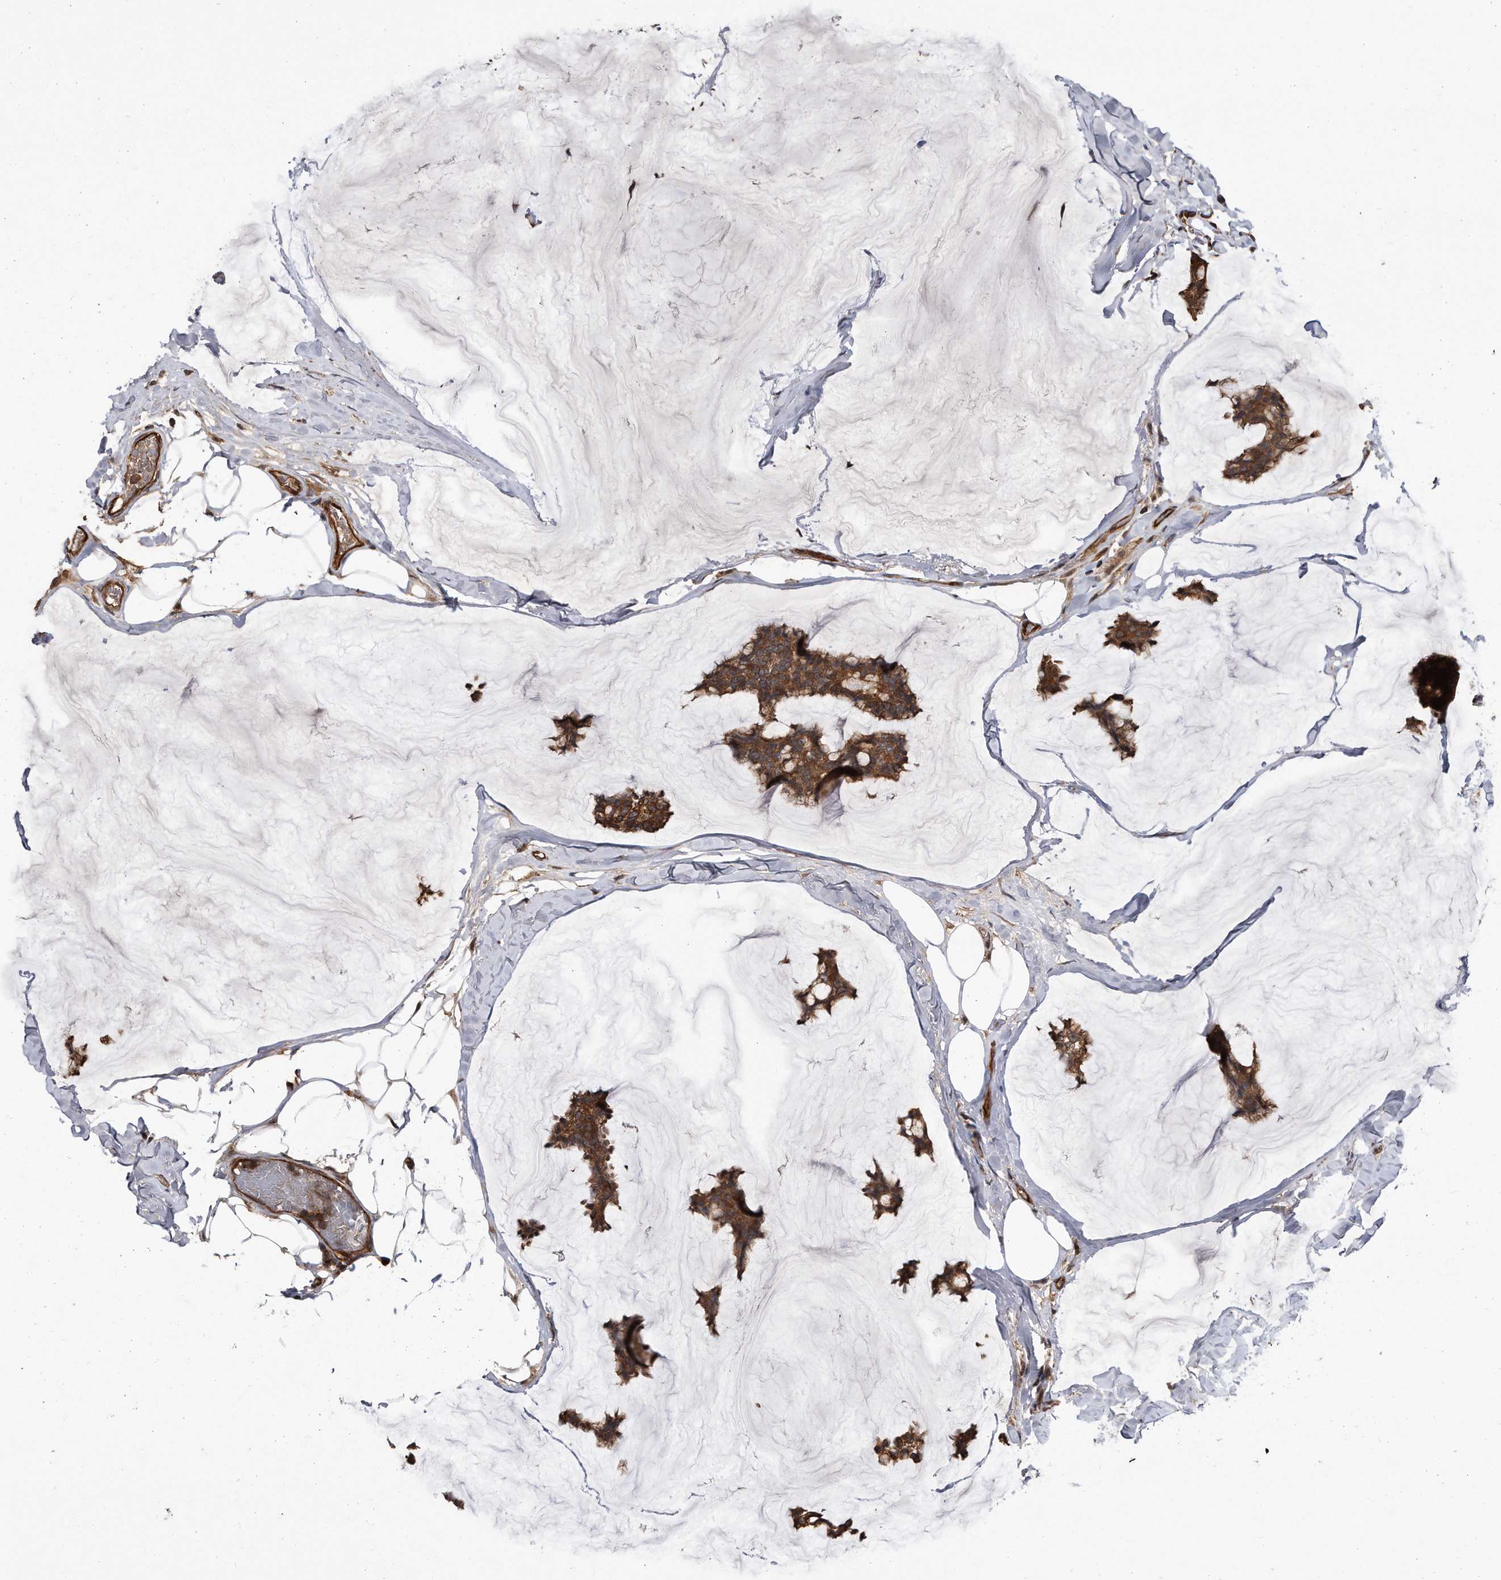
{"staining": {"intensity": "strong", "quantity": ">75%", "location": "cytoplasmic/membranous"}, "tissue": "breast cancer", "cell_type": "Tumor cells", "image_type": "cancer", "snomed": [{"axis": "morphology", "description": "Duct carcinoma"}, {"axis": "topography", "description": "Breast"}], "caption": "Breast invasive ductal carcinoma was stained to show a protein in brown. There is high levels of strong cytoplasmic/membranous expression in about >75% of tumor cells. The staining was performed using DAB, with brown indicating positive protein expression. Nuclei are stained blue with hematoxylin.", "gene": "KCND3", "patient": {"sex": "female", "age": 93}}